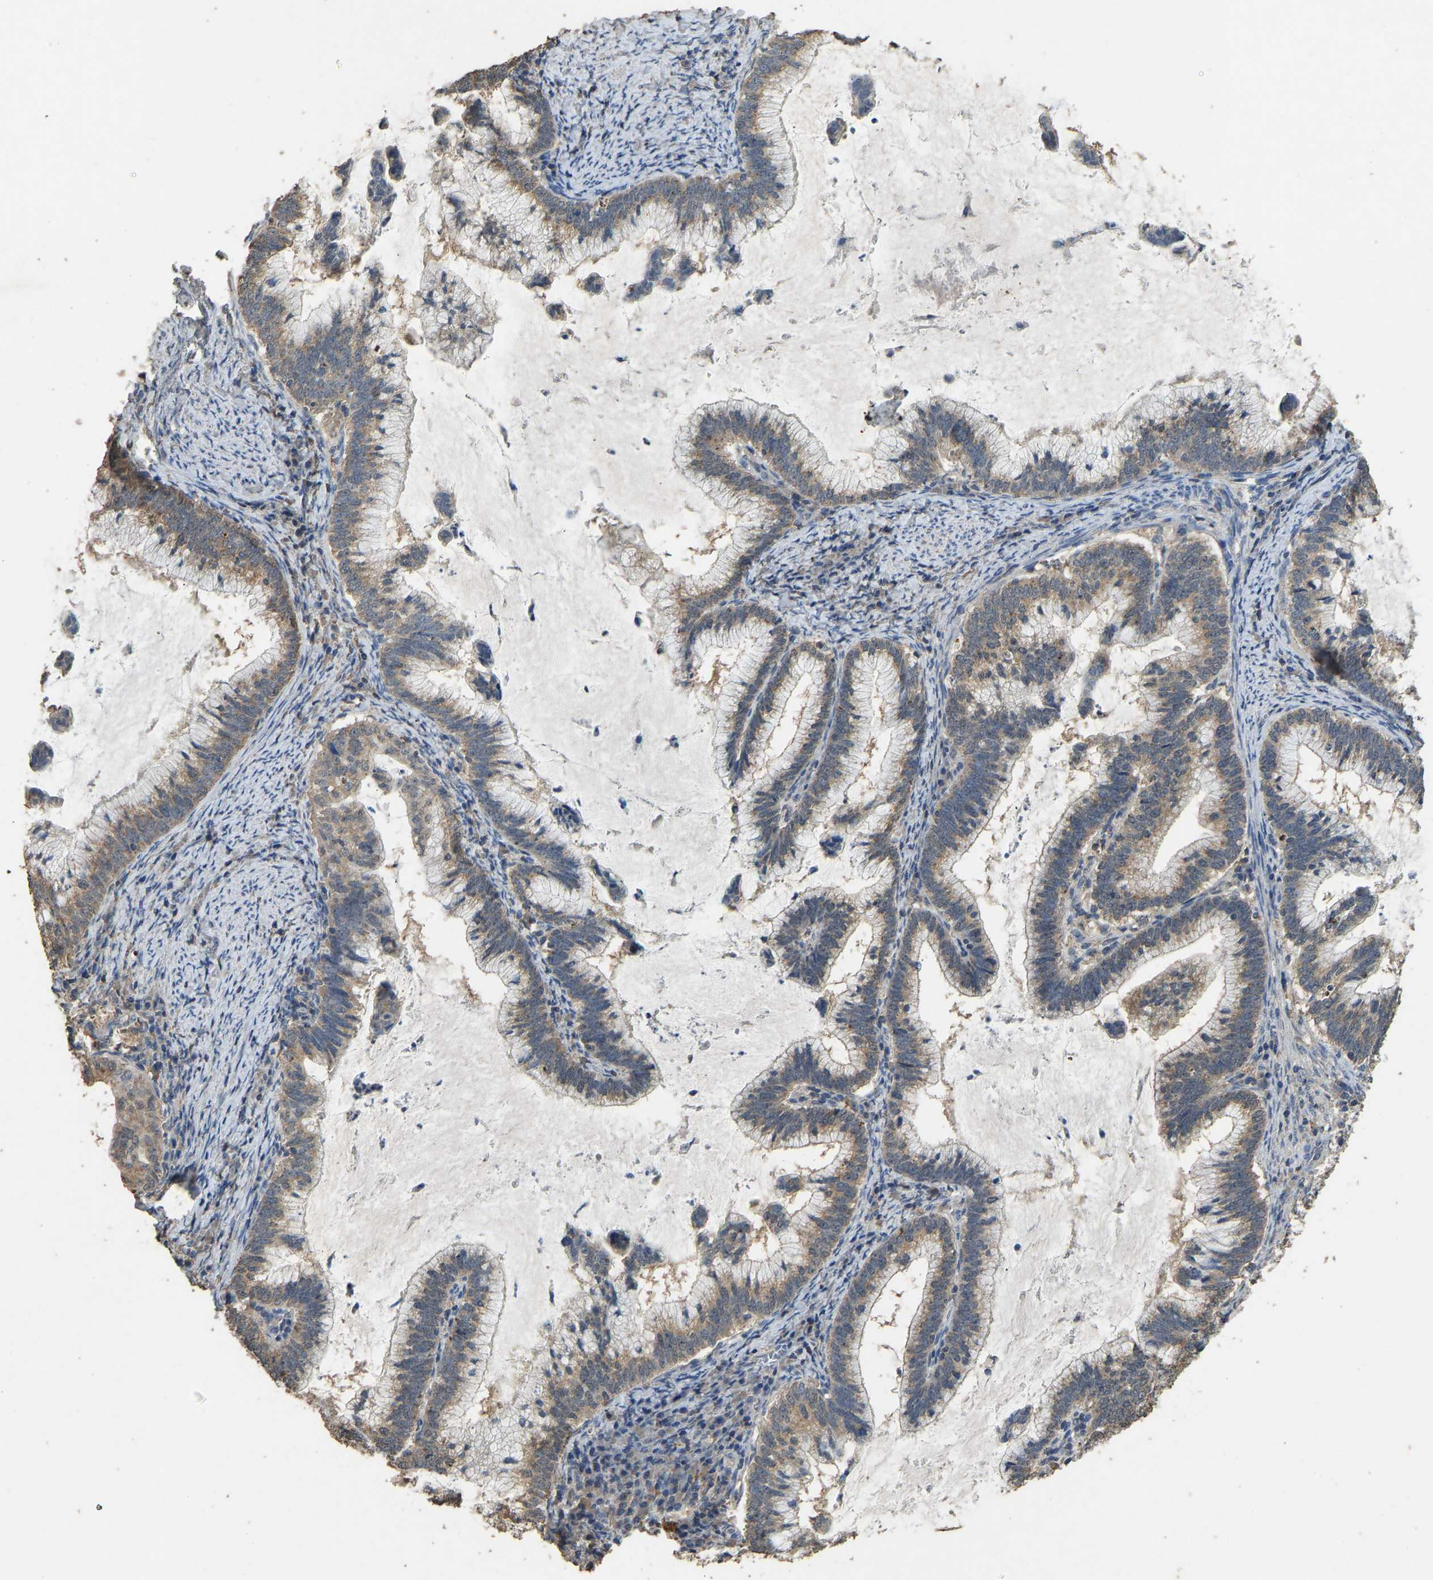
{"staining": {"intensity": "weak", "quantity": "25%-75%", "location": "cytoplasmic/membranous"}, "tissue": "cervical cancer", "cell_type": "Tumor cells", "image_type": "cancer", "snomed": [{"axis": "morphology", "description": "Adenocarcinoma, NOS"}, {"axis": "topography", "description": "Cervix"}], "caption": "A micrograph of adenocarcinoma (cervical) stained for a protein displays weak cytoplasmic/membranous brown staining in tumor cells.", "gene": "CIDEC", "patient": {"sex": "female", "age": 36}}